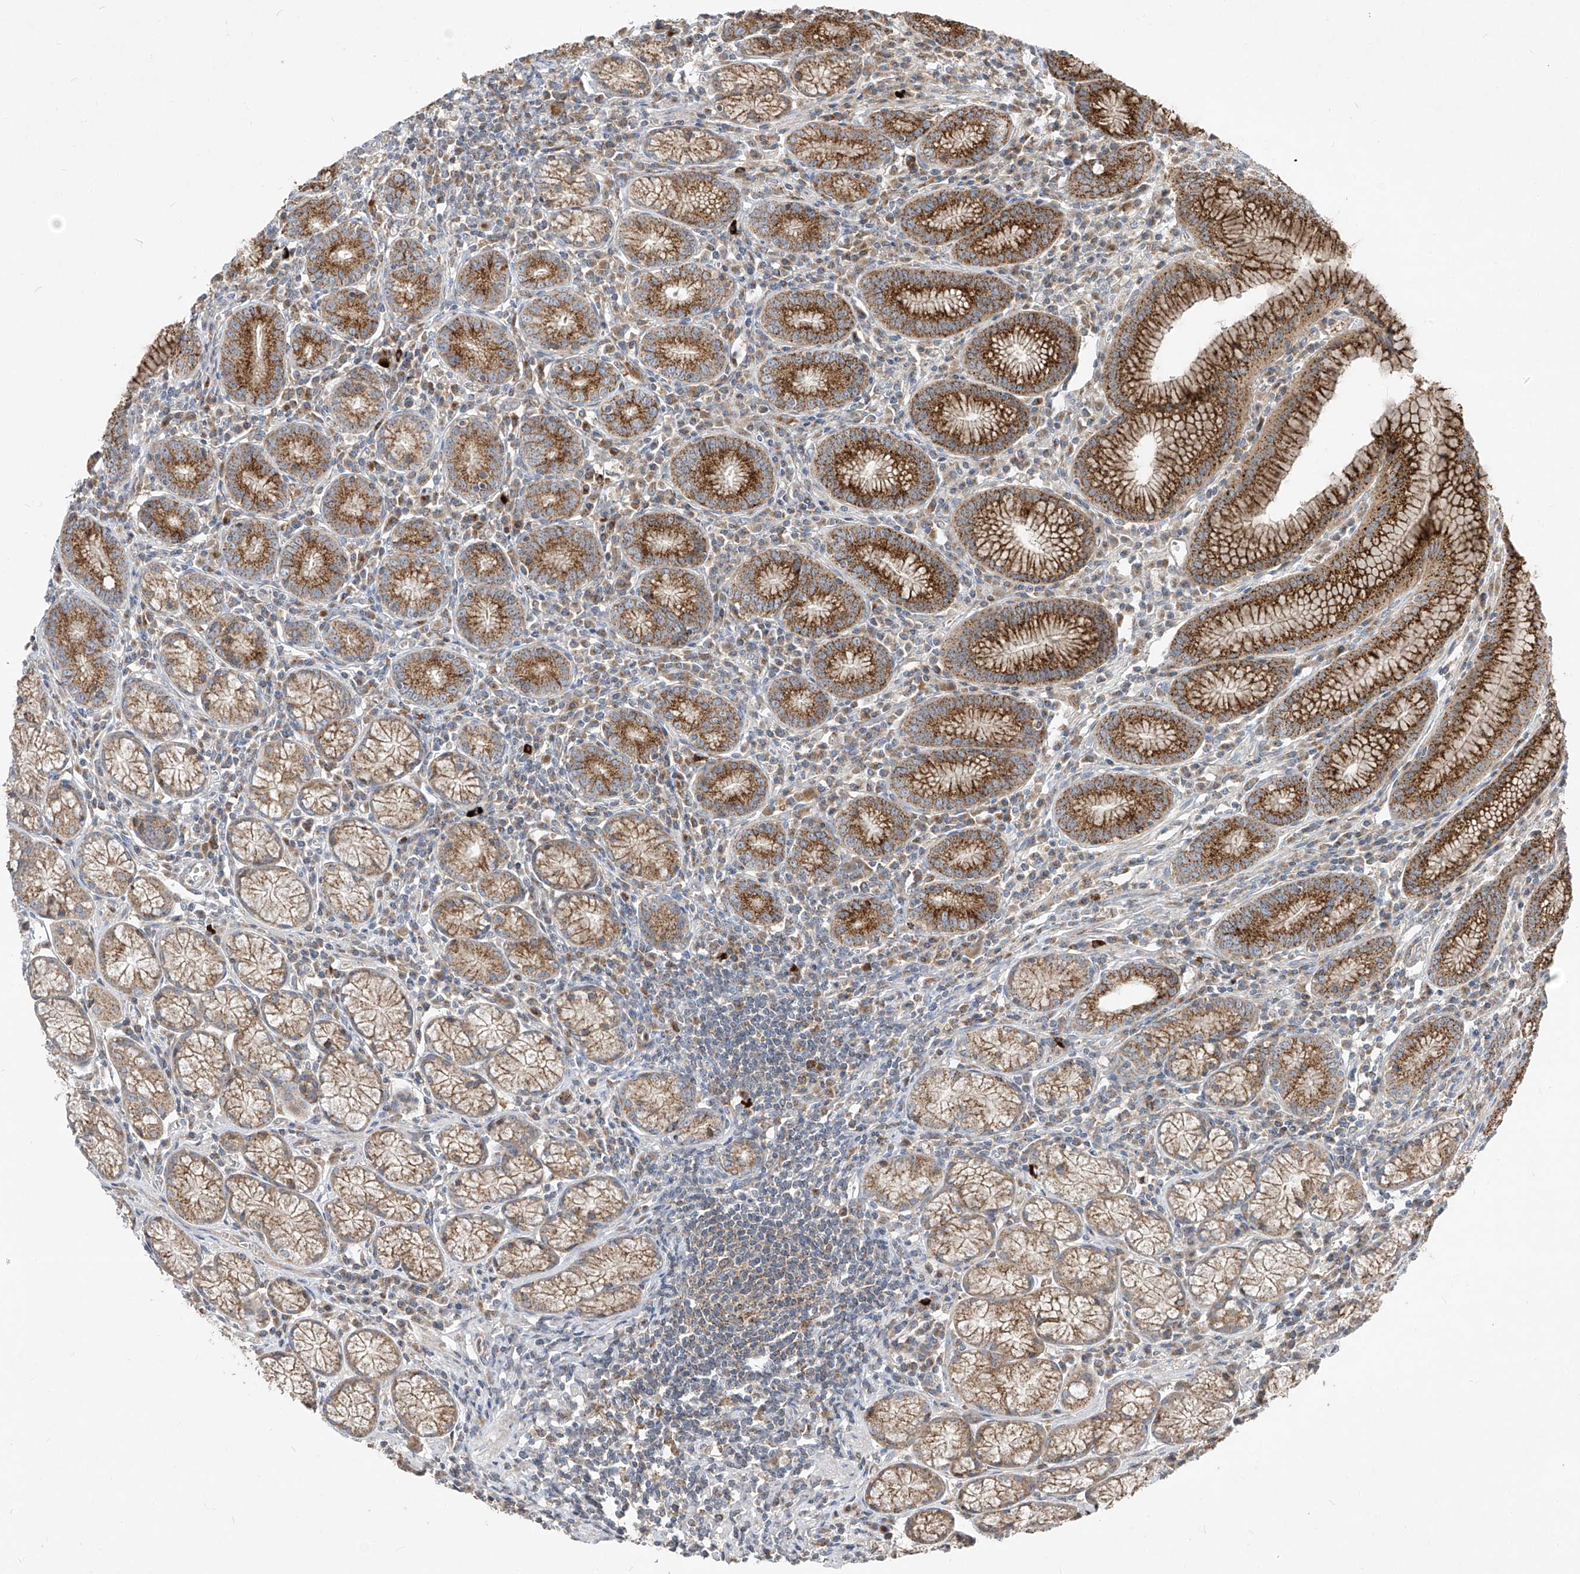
{"staining": {"intensity": "strong", "quantity": "25%-75%", "location": "cytoplasmic/membranous"}, "tissue": "stomach", "cell_type": "Glandular cells", "image_type": "normal", "snomed": [{"axis": "morphology", "description": "Normal tissue, NOS"}, {"axis": "topography", "description": "Stomach"}], "caption": "High-magnification brightfield microscopy of benign stomach stained with DAB (3,3'-diaminobenzidine) (brown) and counterstained with hematoxylin (blue). glandular cells exhibit strong cytoplasmic/membranous staining is appreciated in about25%-75% of cells. Using DAB (brown) and hematoxylin (blue) stains, captured at high magnification using brightfield microscopy.", "gene": "ABCD3", "patient": {"sex": "male", "age": 55}}